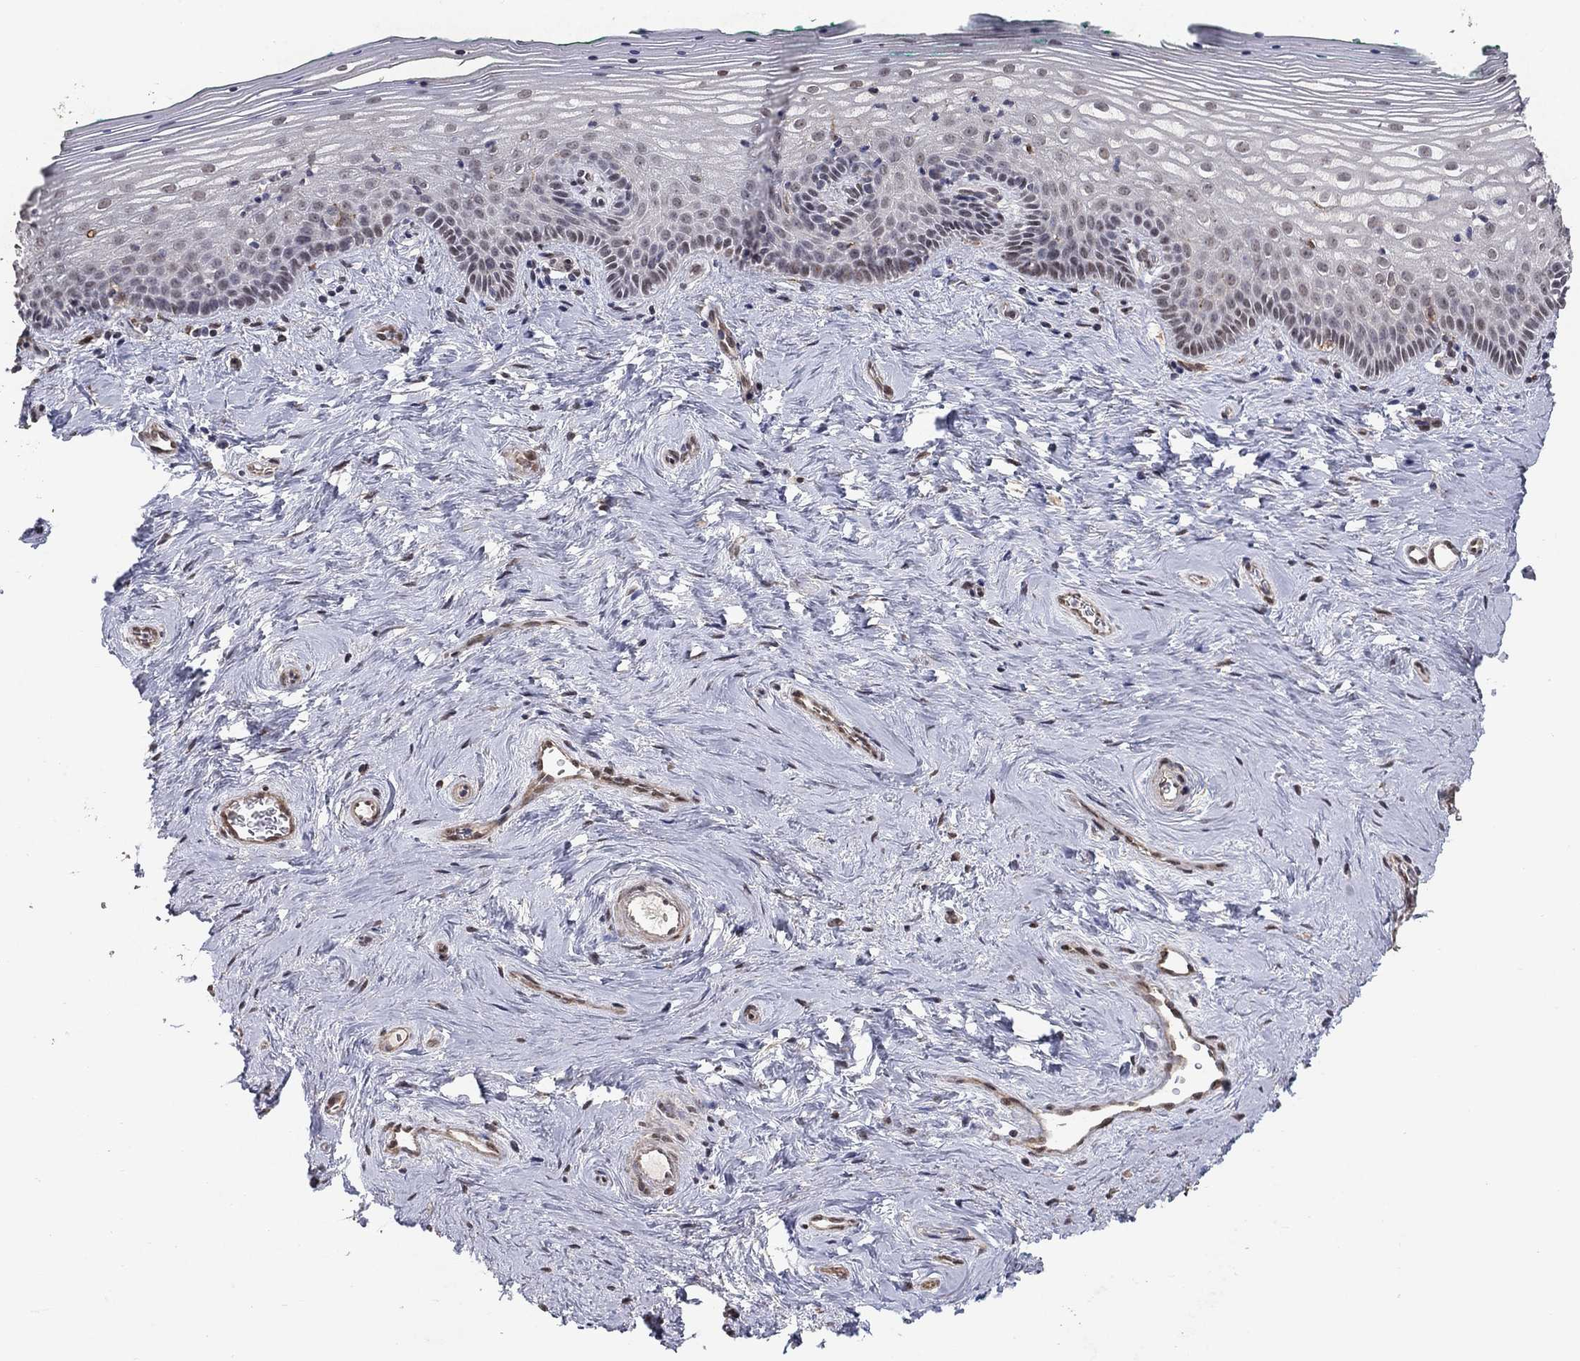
{"staining": {"intensity": "weak", "quantity": "25%-75%", "location": "nuclear"}, "tissue": "vagina", "cell_type": "Squamous epithelial cells", "image_type": "normal", "snomed": [{"axis": "morphology", "description": "Normal tissue, NOS"}, {"axis": "topography", "description": "Vagina"}], "caption": "Immunohistochemical staining of unremarkable human vagina reveals low levels of weak nuclear positivity in about 25%-75% of squamous epithelial cells.", "gene": "GRIA3", "patient": {"sex": "female", "age": 45}}